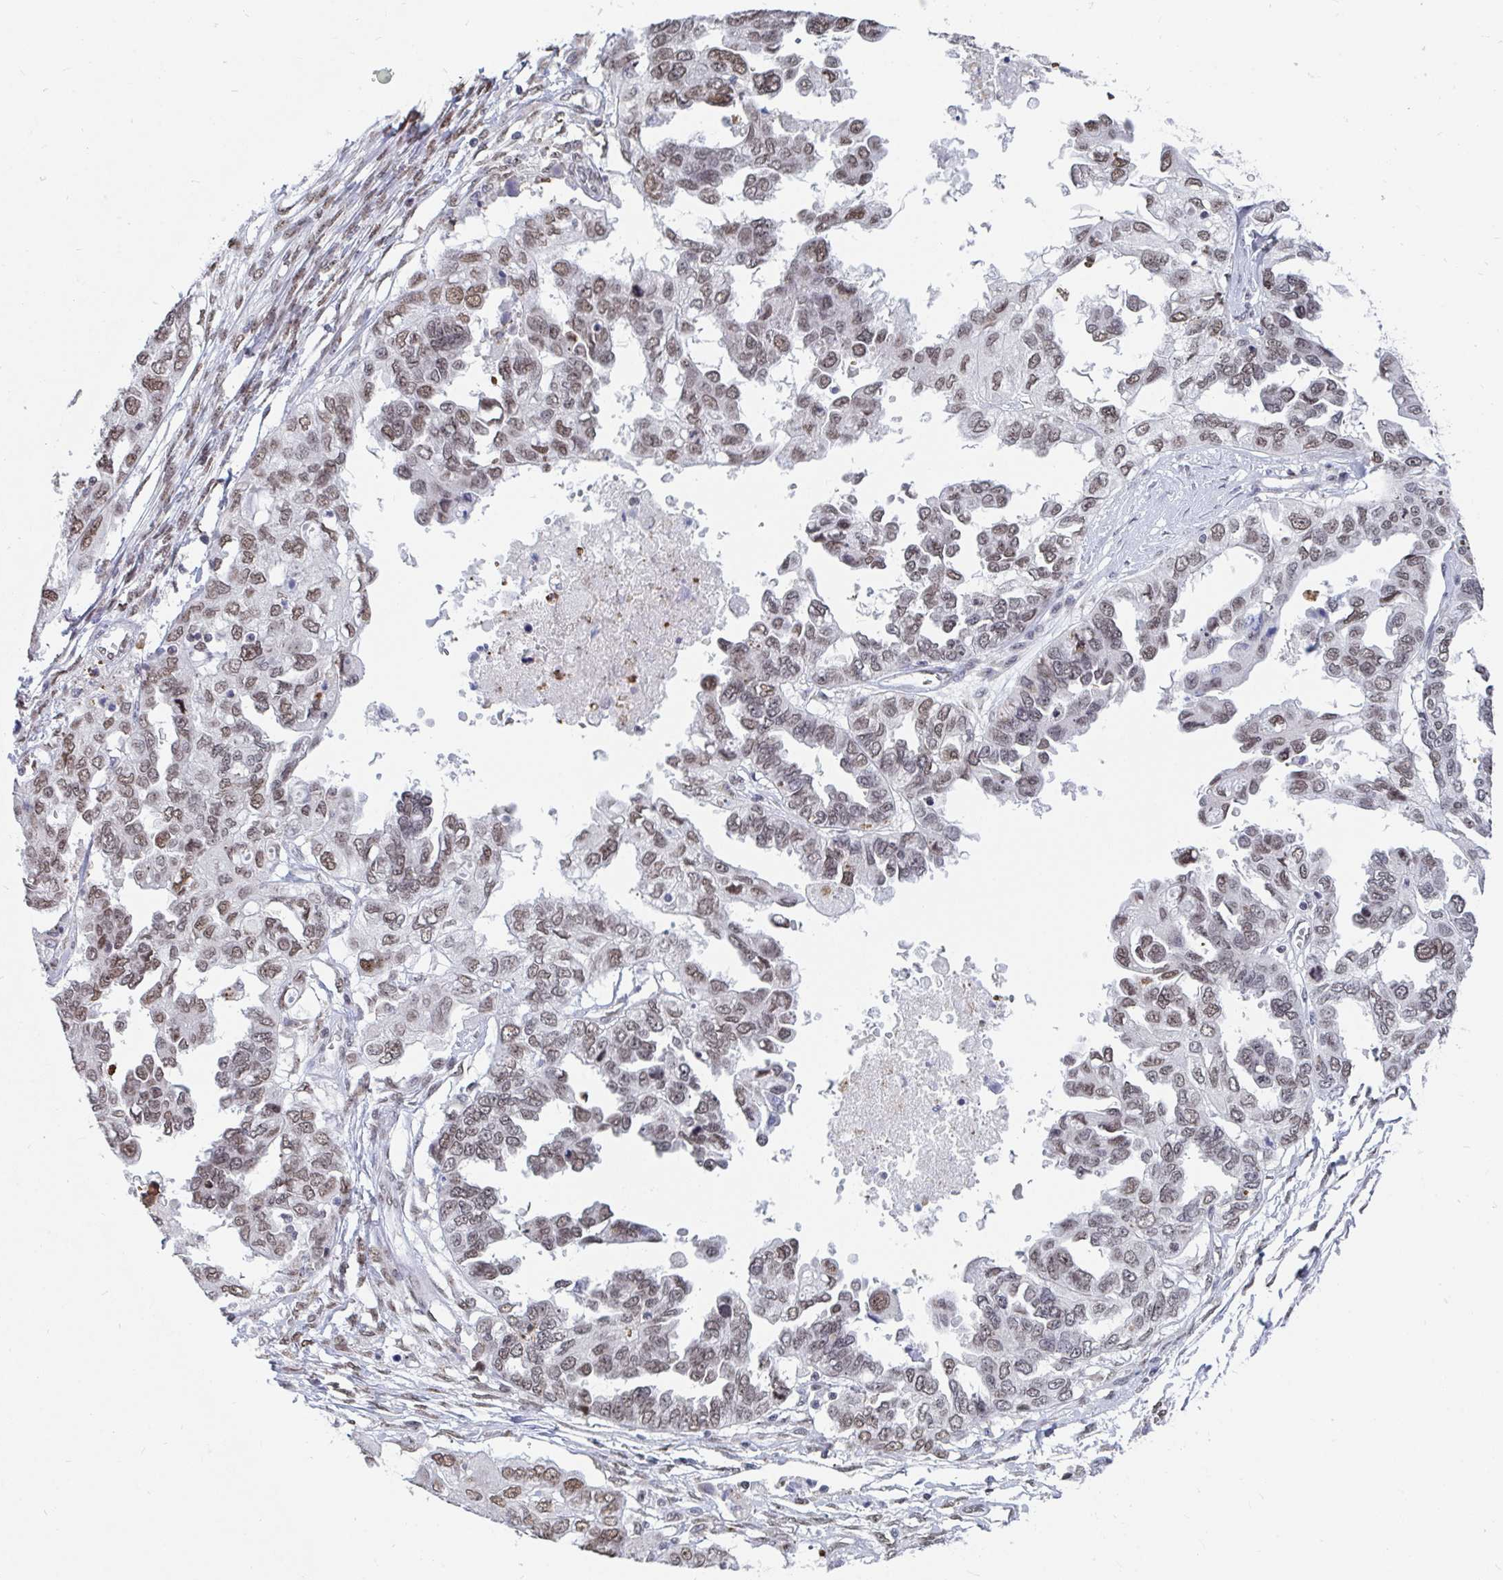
{"staining": {"intensity": "moderate", "quantity": ">75%", "location": "nuclear"}, "tissue": "ovarian cancer", "cell_type": "Tumor cells", "image_type": "cancer", "snomed": [{"axis": "morphology", "description": "Cystadenocarcinoma, serous, NOS"}, {"axis": "topography", "description": "Ovary"}], "caption": "High-power microscopy captured an immunohistochemistry (IHC) micrograph of ovarian serous cystadenocarcinoma, revealing moderate nuclear positivity in about >75% of tumor cells.", "gene": "TRIP12", "patient": {"sex": "female", "age": 53}}